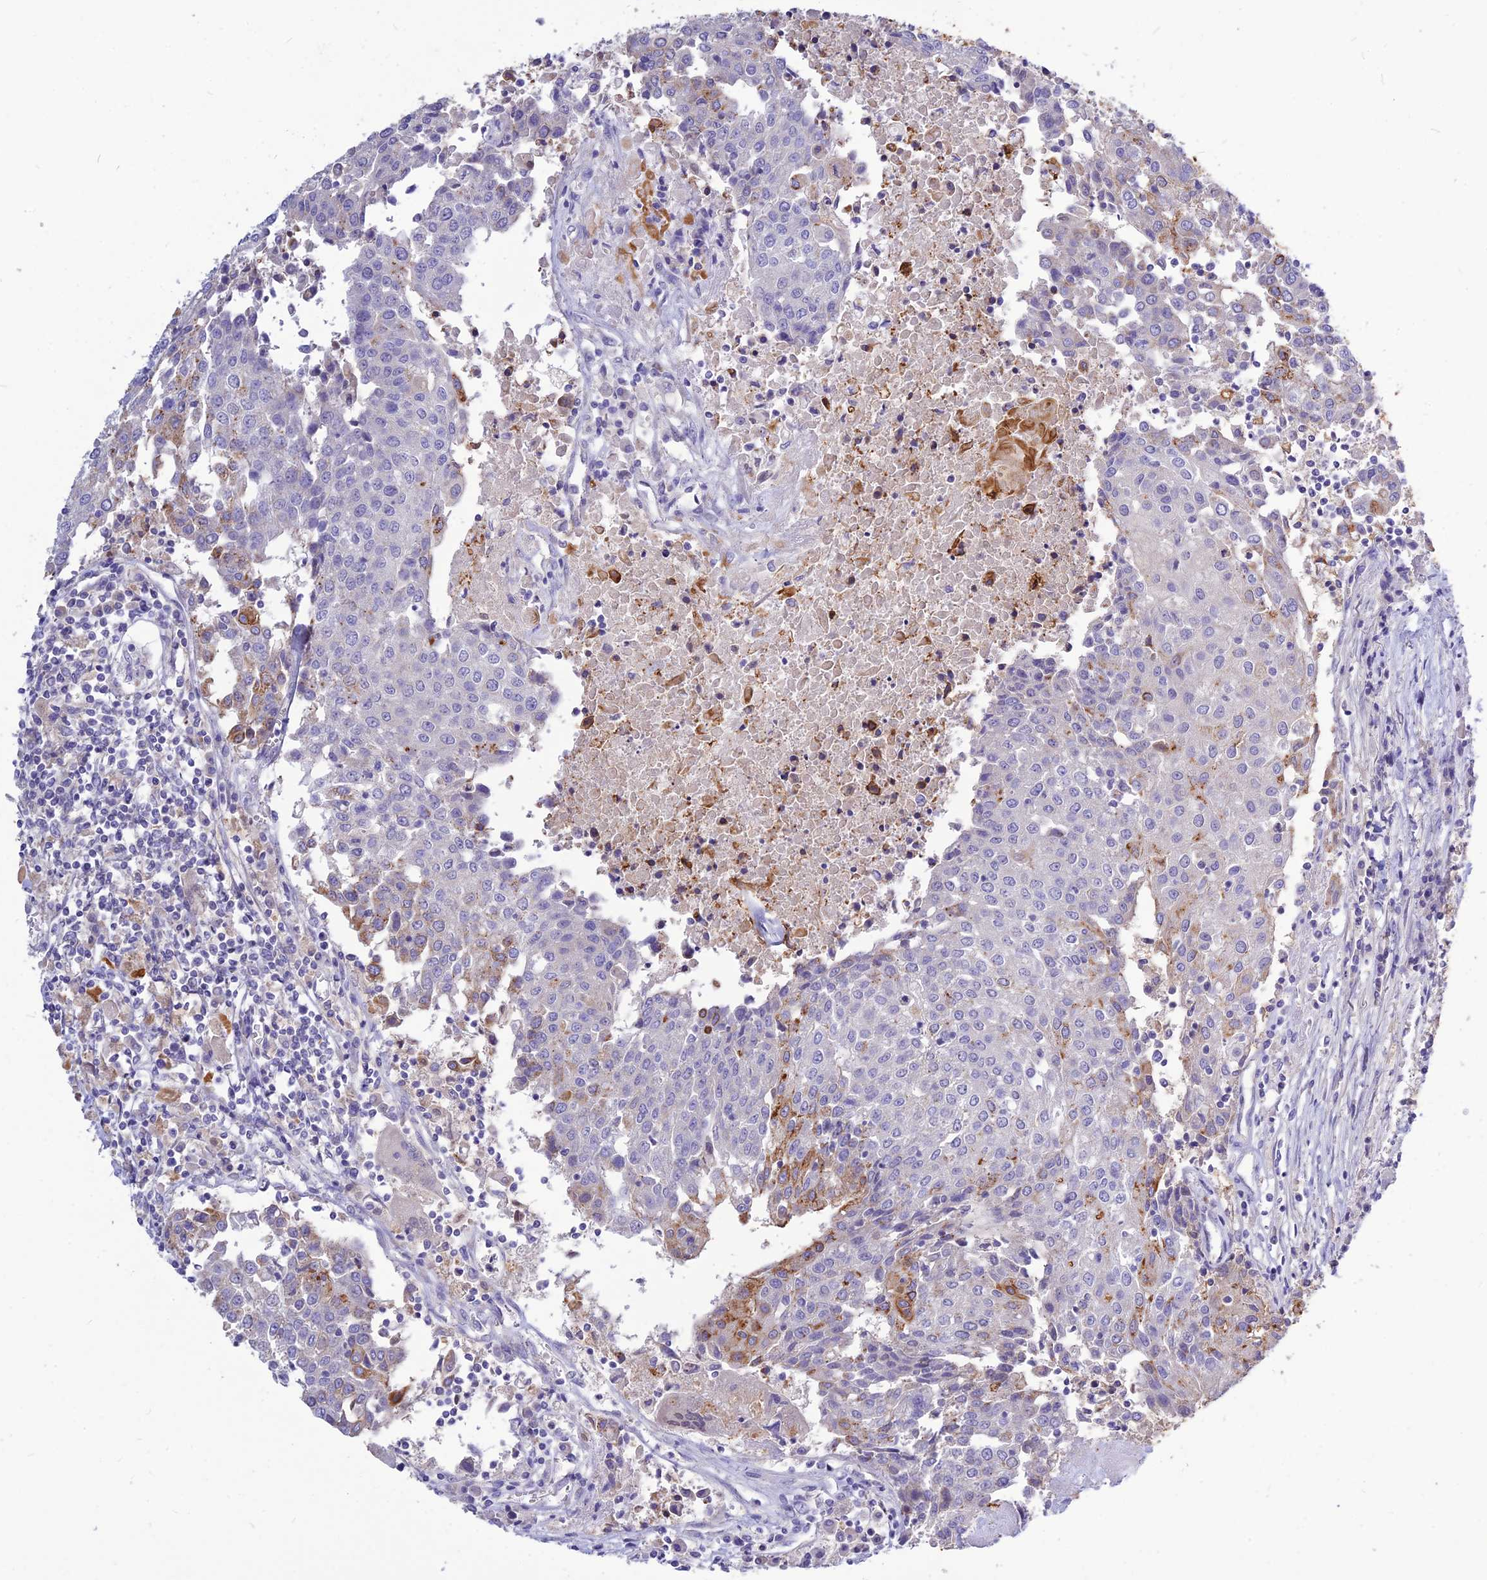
{"staining": {"intensity": "moderate", "quantity": "<25%", "location": "cytoplasmic/membranous"}, "tissue": "urothelial cancer", "cell_type": "Tumor cells", "image_type": "cancer", "snomed": [{"axis": "morphology", "description": "Urothelial carcinoma, High grade"}, {"axis": "topography", "description": "Urinary bladder"}], "caption": "This micrograph displays immunohistochemistry (IHC) staining of human urothelial carcinoma (high-grade), with low moderate cytoplasmic/membranous positivity in approximately <25% of tumor cells.", "gene": "CZIB", "patient": {"sex": "female", "age": 85}}